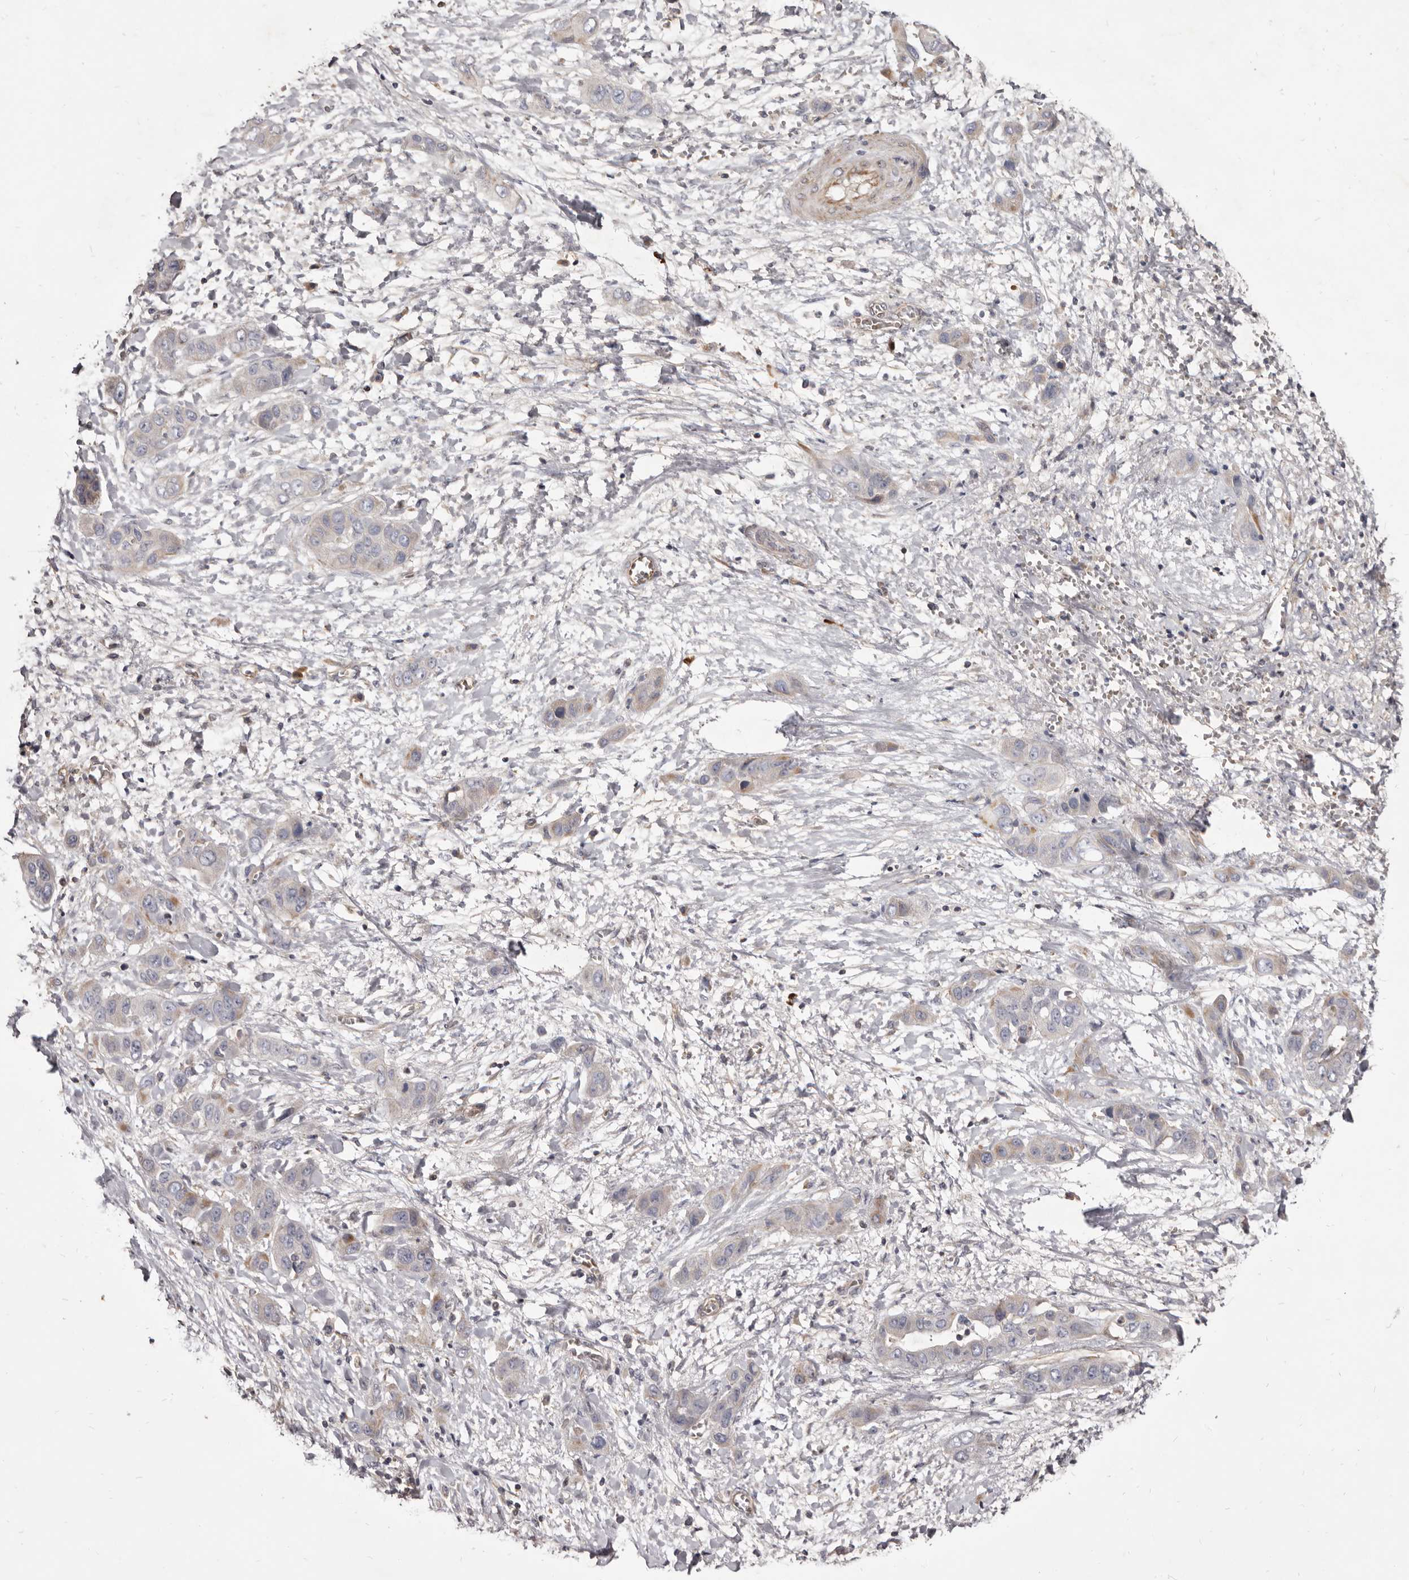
{"staining": {"intensity": "weak", "quantity": "<25%", "location": "cytoplasmic/membranous"}, "tissue": "liver cancer", "cell_type": "Tumor cells", "image_type": "cancer", "snomed": [{"axis": "morphology", "description": "Cholangiocarcinoma"}, {"axis": "topography", "description": "Liver"}], "caption": "Tumor cells show no significant positivity in liver cholangiocarcinoma. Nuclei are stained in blue.", "gene": "FAS", "patient": {"sex": "female", "age": 52}}